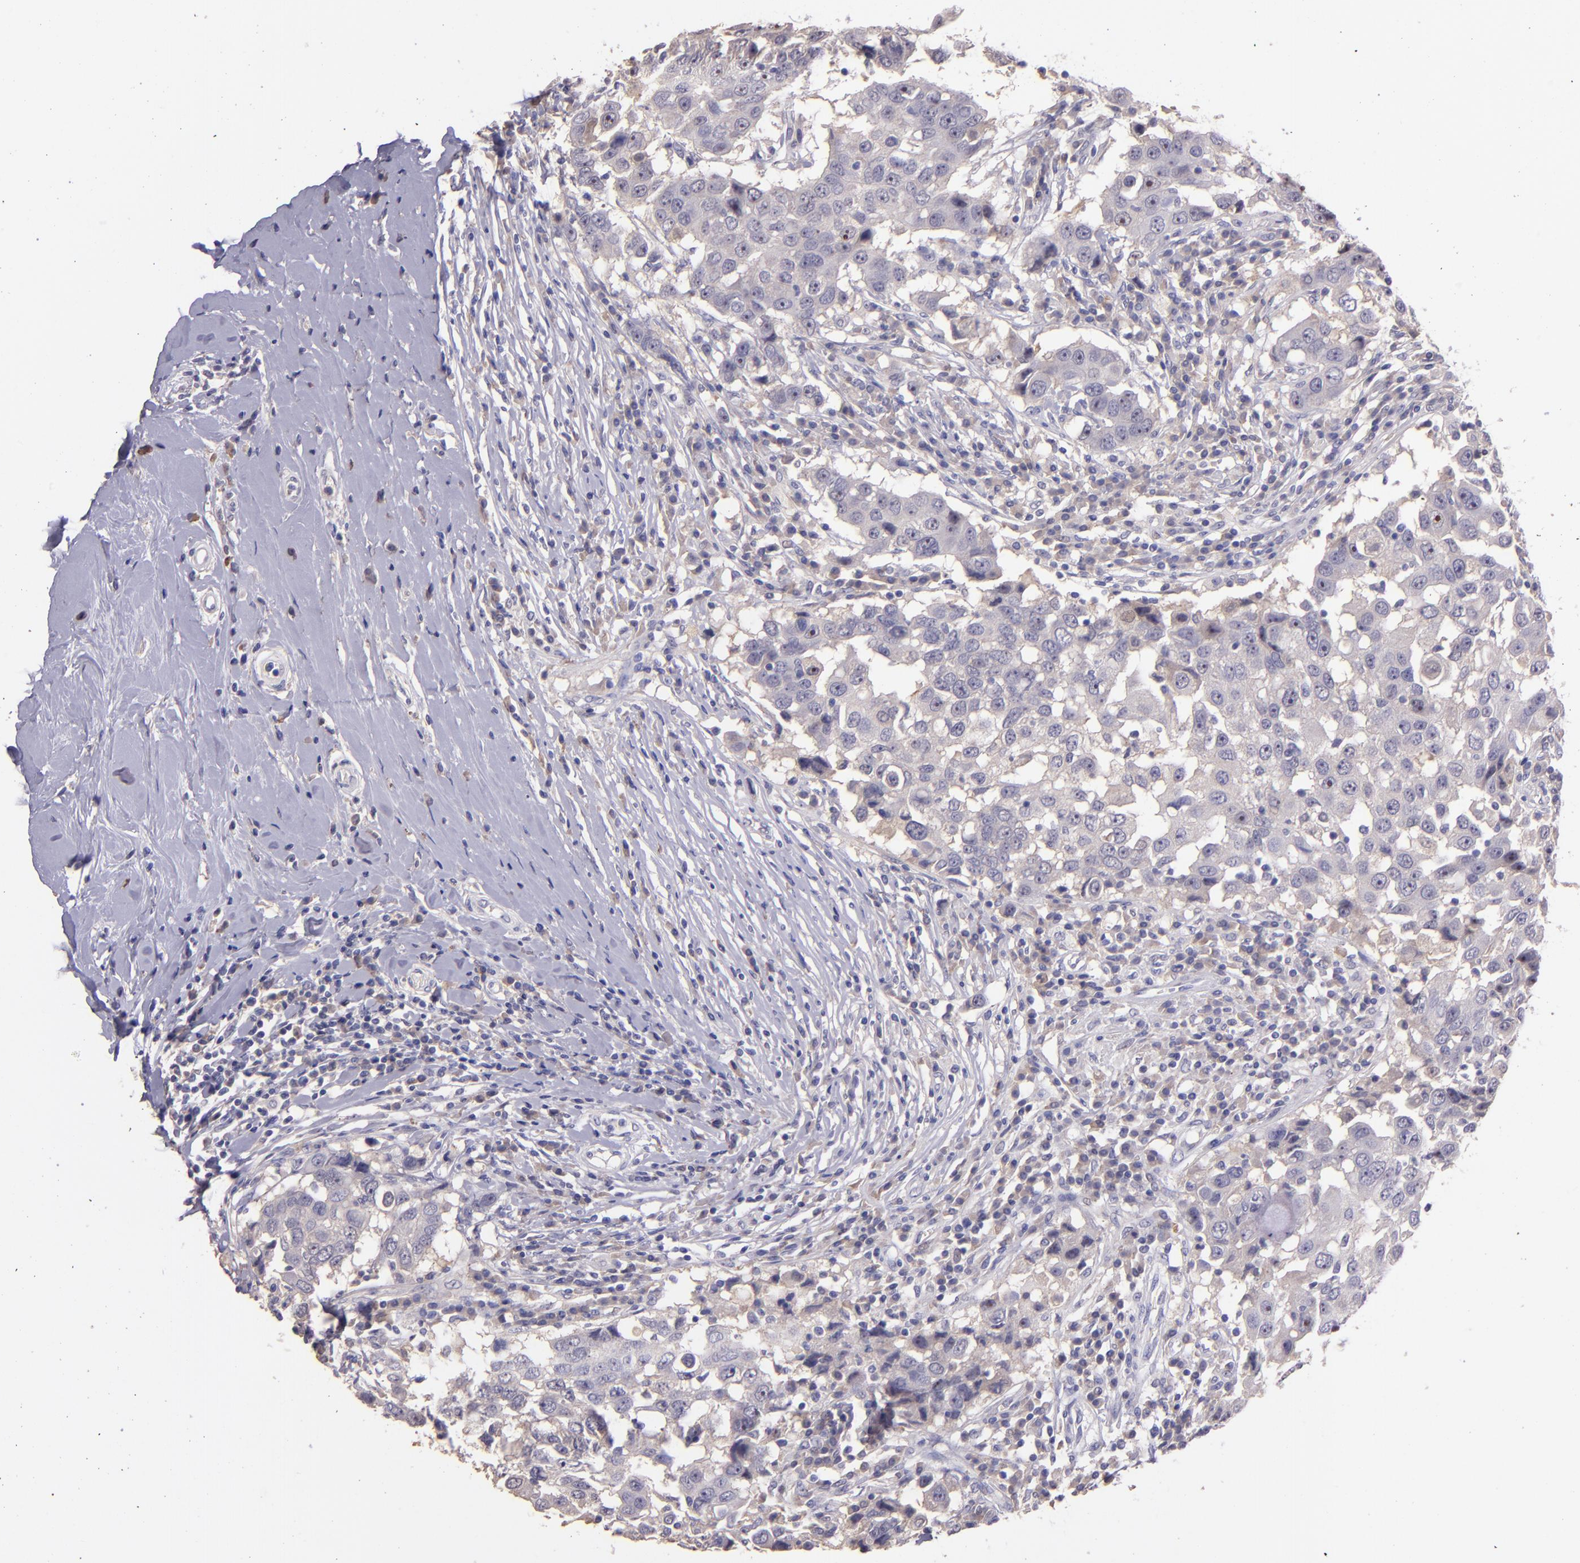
{"staining": {"intensity": "weak", "quantity": "<25%", "location": "cytoplasmic/membranous"}, "tissue": "breast cancer", "cell_type": "Tumor cells", "image_type": "cancer", "snomed": [{"axis": "morphology", "description": "Duct carcinoma"}, {"axis": "topography", "description": "Breast"}], "caption": "Immunohistochemistry (IHC) histopathology image of neoplastic tissue: breast intraductal carcinoma stained with DAB displays no significant protein staining in tumor cells.", "gene": "PAPPA", "patient": {"sex": "female", "age": 27}}